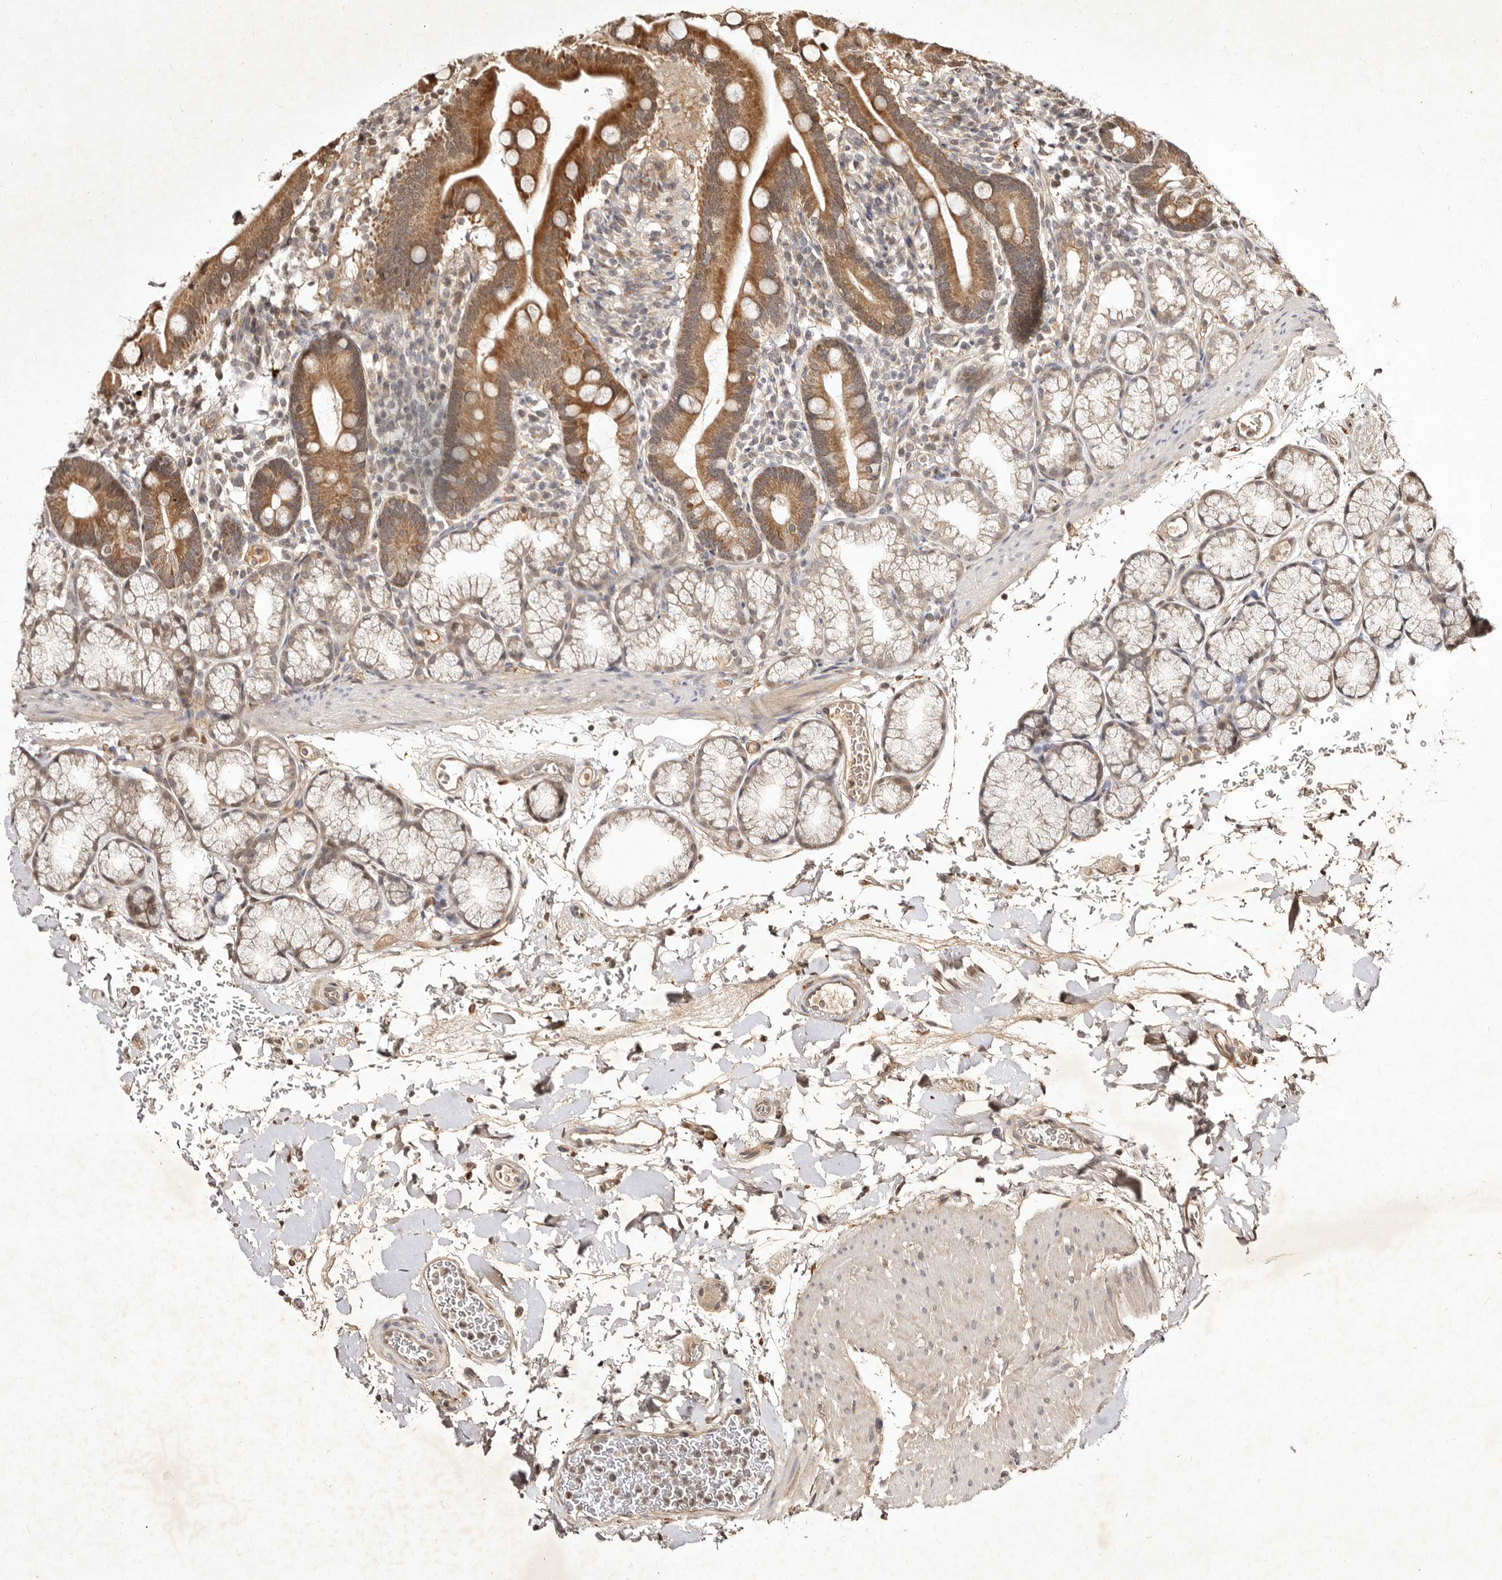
{"staining": {"intensity": "moderate", "quantity": "25%-75%", "location": "cytoplasmic/membranous"}, "tissue": "duodenum", "cell_type": "Glandular cells", "image_type": "normal", "snomed": [{"axis": "morphology", "description": "Normal tissue, NOS"}, {"axis": "topography", "description": "Duodenum"}], "caption": "Immunohistochemical staining of benign human duodenum shows moderate cytoplasmic/membranous protein positivity in about 25%-75% of glandular cells. The staining is performed using DAB brown chromogen to label protein expression. The nuclei are counter-stained blue using hematoxylin.", "gene": "LCORL", "patient": {"sex": "male", "age": 54}}